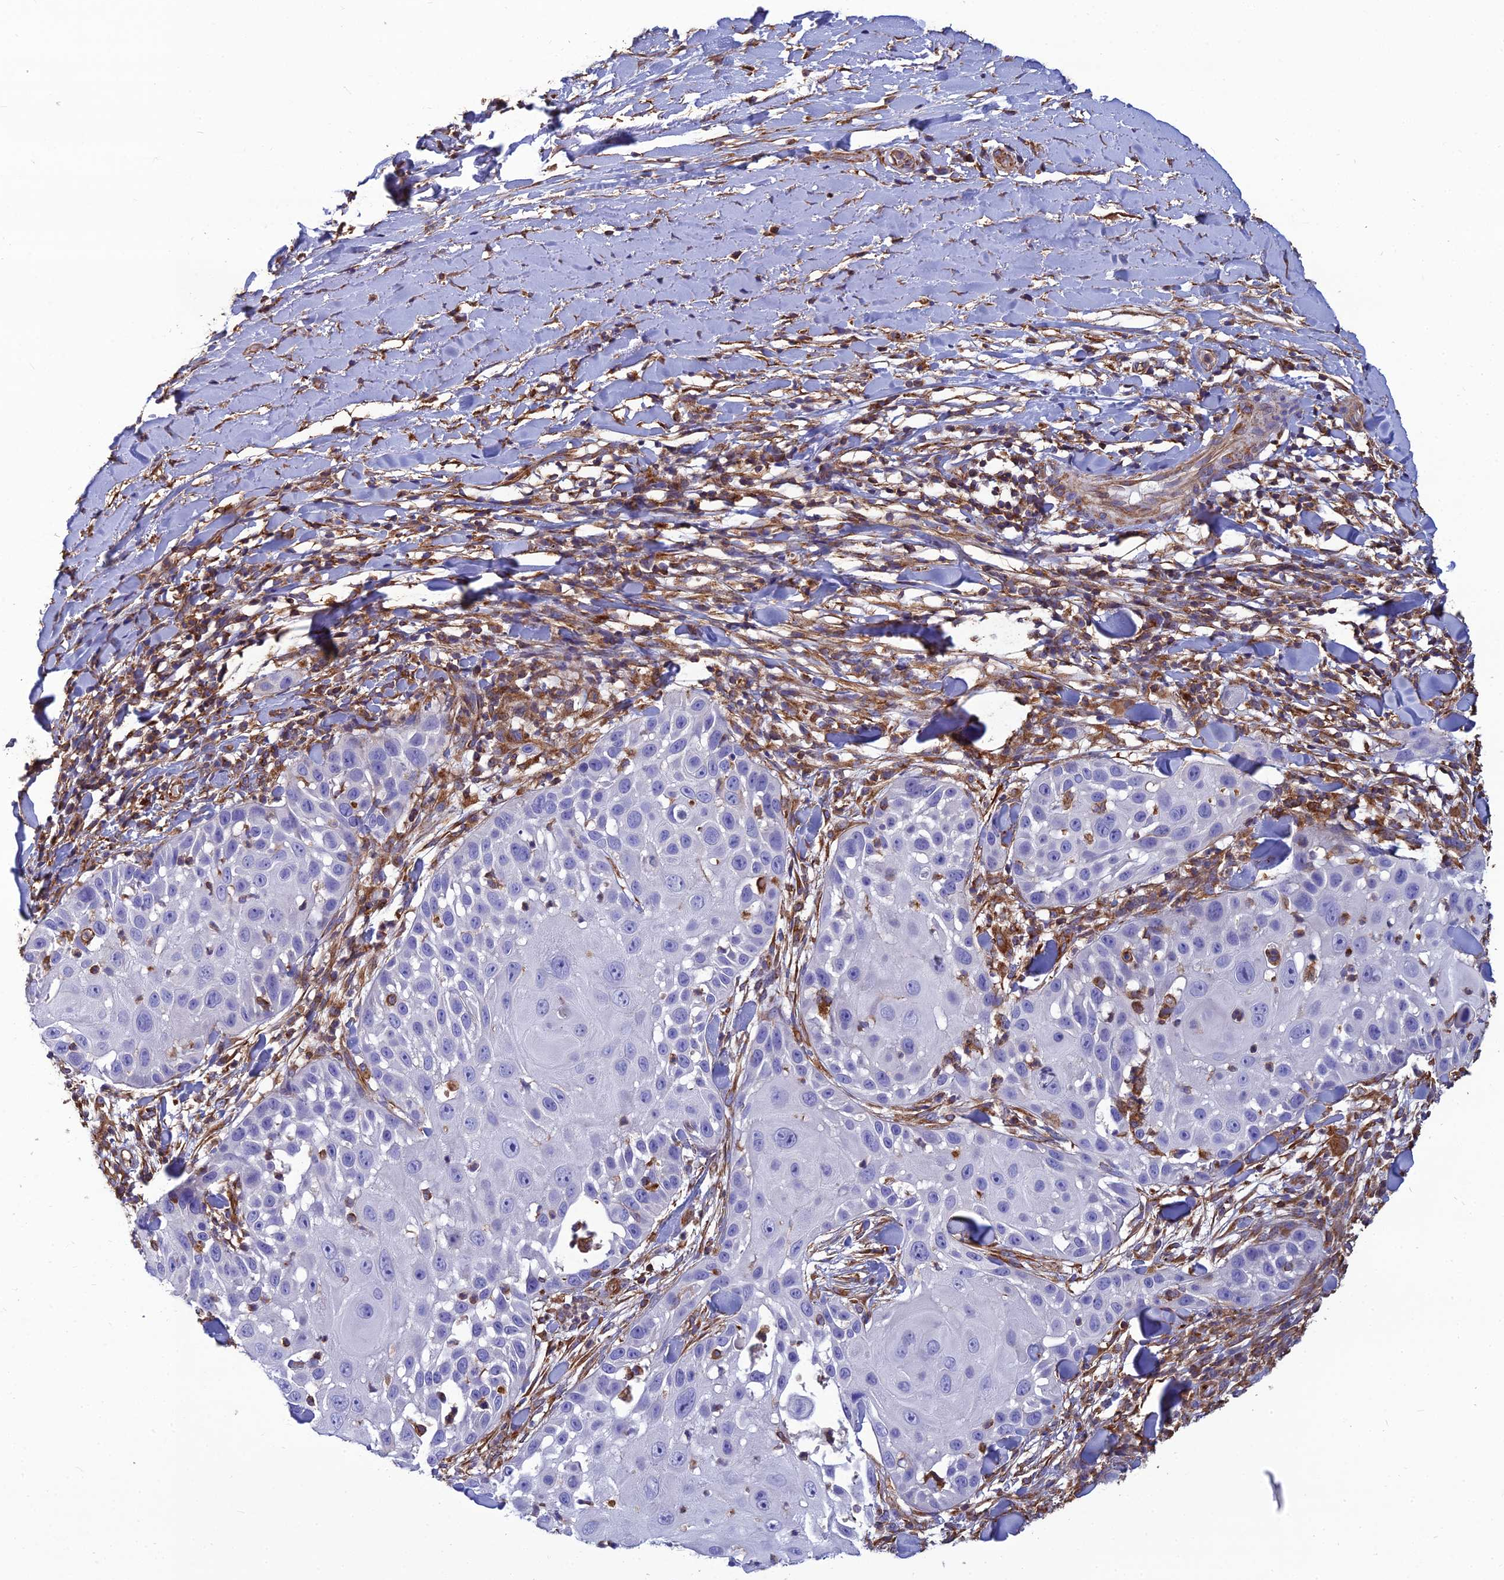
{"staining": {"intensity": "negative", "quantity": "none", "location": "none"}, "tissue": "skin cancer", "cell_type": "Tumor cells", "image_type": "cancer", "snomed": [{"axis": "morphology", "description": "Squamous cell carcinoma, NOS"}, {"axis": "topography", "description": "Skin"}], "caption": "Tumor cells are negative for brown protein staining in skin cancer (squamous cell carcinoma).", "gene": "PSMD11", "patient": {"sex": "female", "age": 44}}